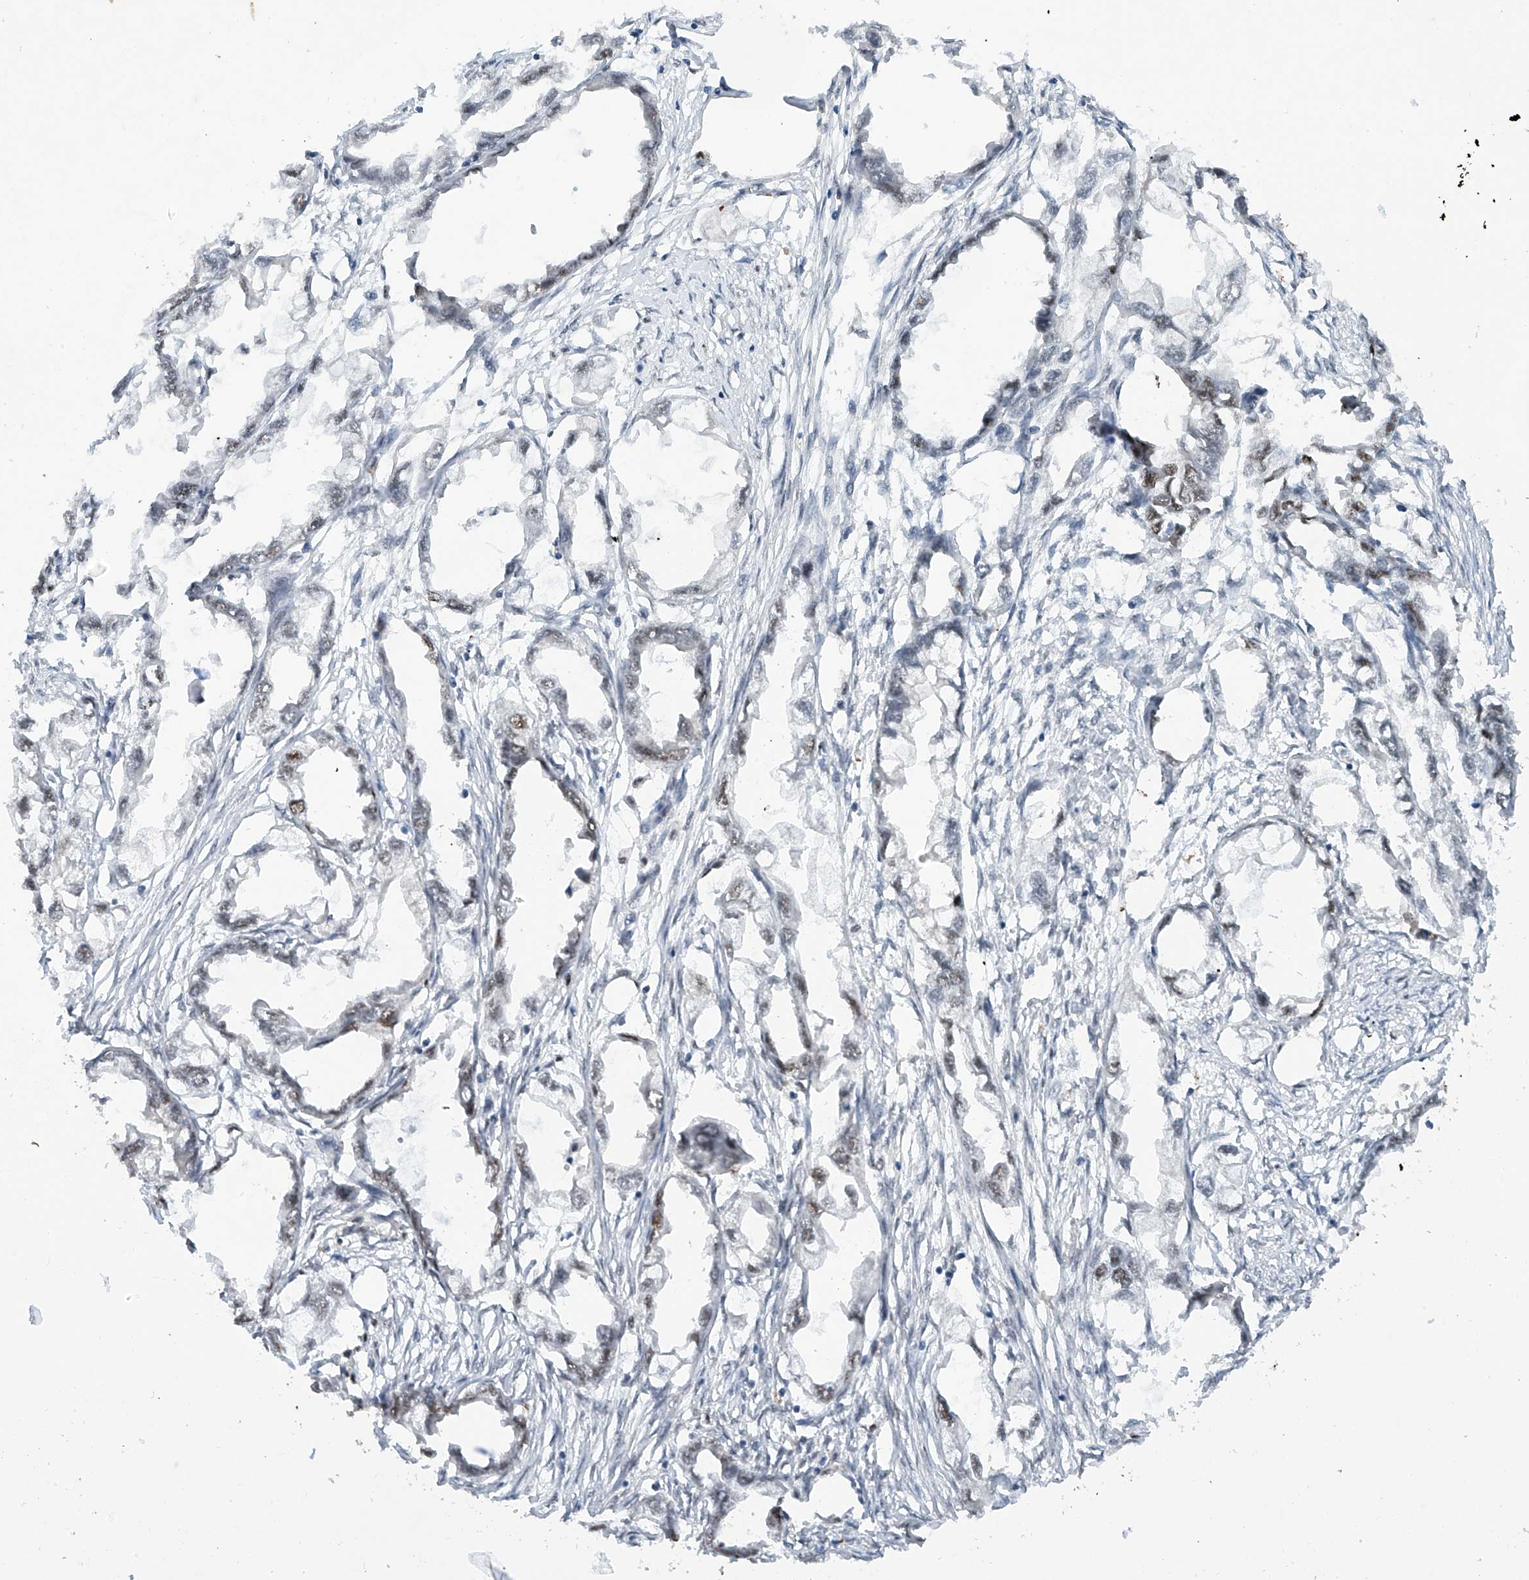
{"staining": {"intensity": "weak", "quantity": "<25%", "location": "nuclear"}, "tissue": "endometrial cancer", "cell_type": "Tumor cells", "image_type": "cancer", "snomed": [{"axis": "morphology", "description": "Adenocarcinoma, NOS"}, {"axis": "morphology", "description": "Adenocarcinoma, metastatic, NOS"}, {"axis": "topography", "description": "Adipose tissue"}, {"axis": "topography", "description": "Endometrium"}], "caption": "Tumor cells are negative for protein expression in human adenocarcinoma (endometrial).", "gene": "RPAIN", "patient": {"sex": "female", "age": 67}}